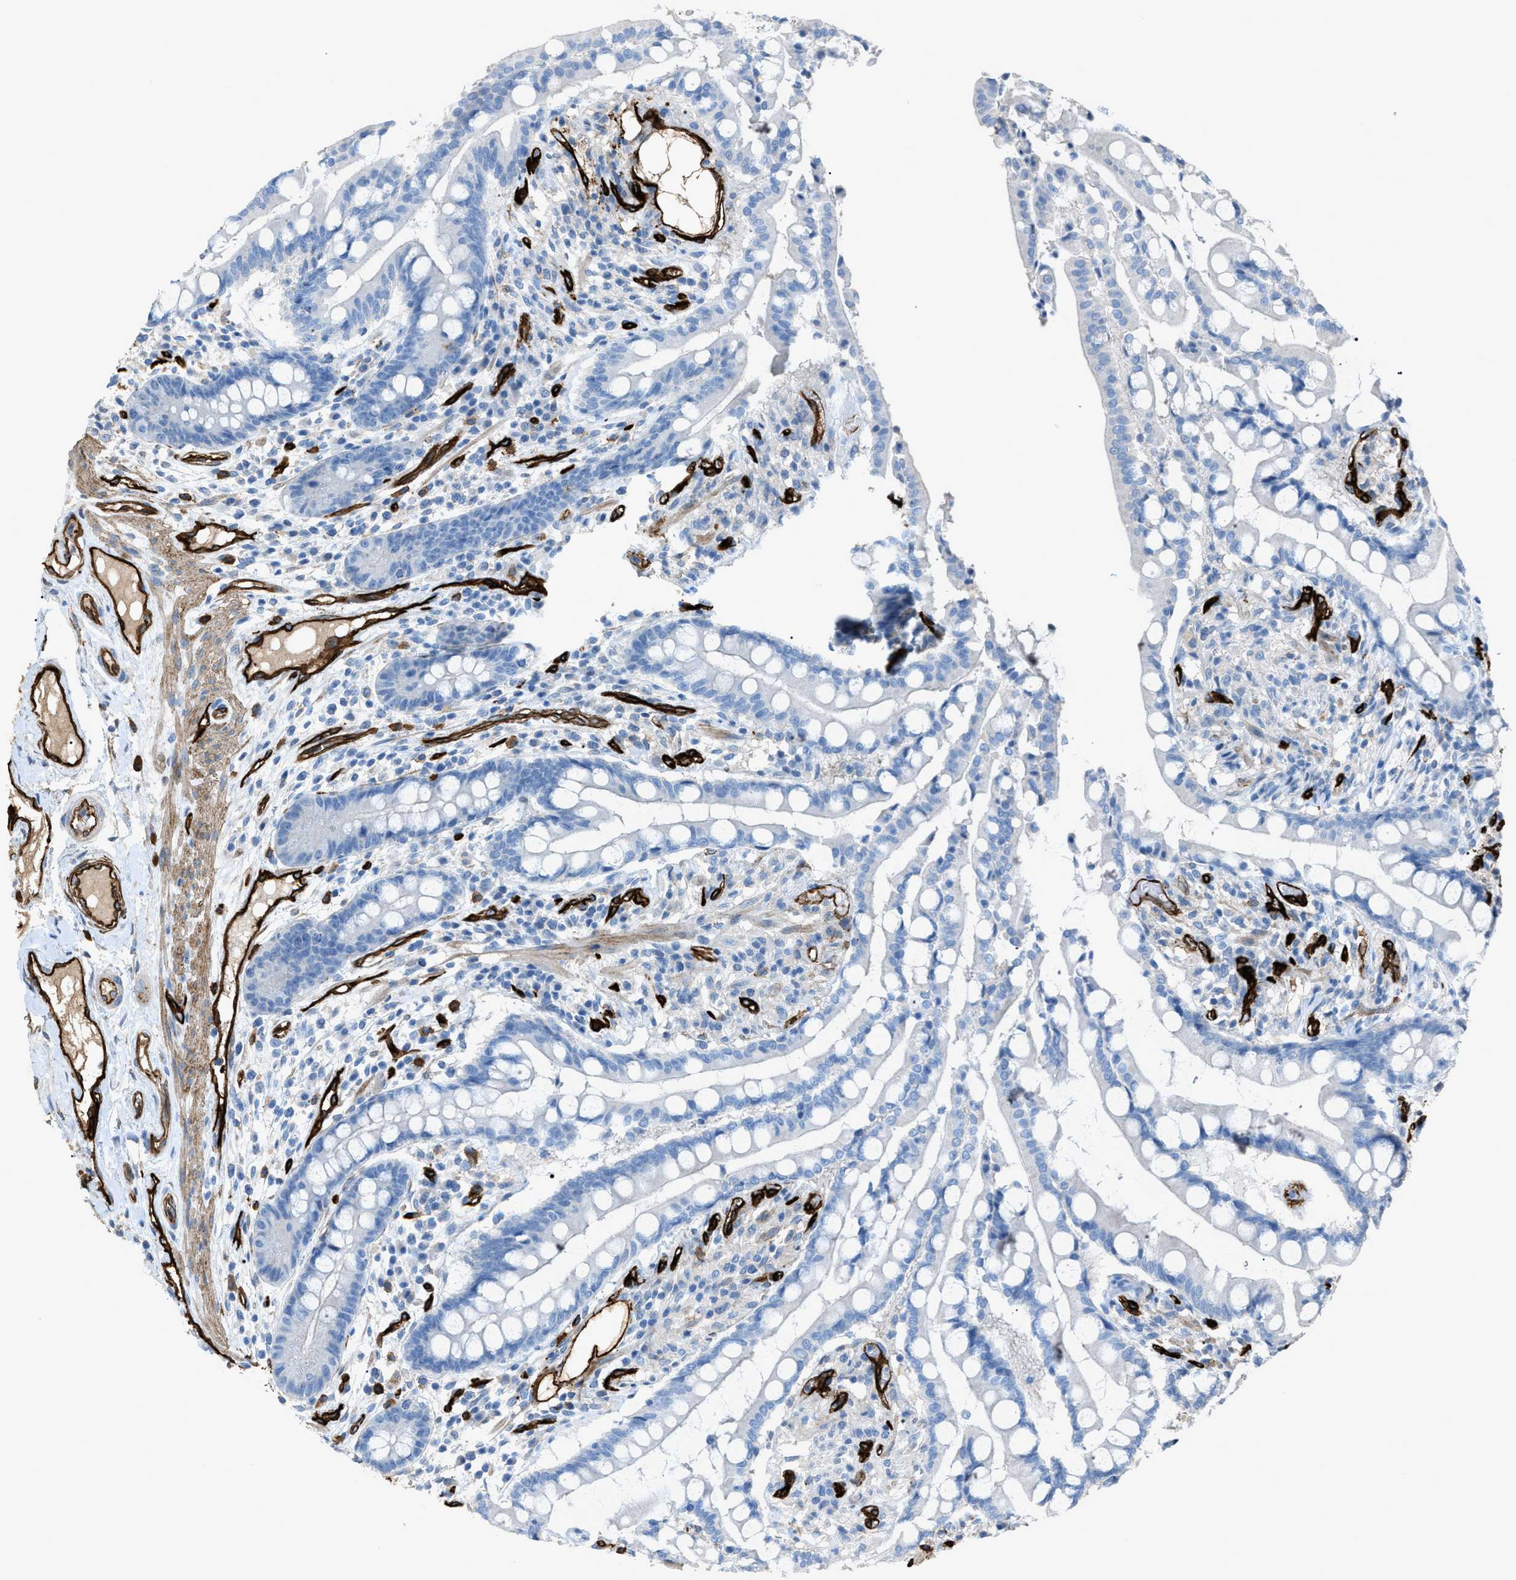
{"staining": {"intensity": "strong", "quantity": ">75%", "location": "cytoplasmic/membranous"}, "tissue": "colon", "cell_type": "Endothelial cells", "image_type": "normal", "snomed": [{"axis": "morphology", "description": "Normal tissue, NOS"}, {"axis": "topography", "description": "Colon"}], "caption": "Strong cytoplasmic/membranous expression for a protein is seen in about >75% of endothelial cells of benign colon using IHC.", "gene": "SLC22A15", "patient": {"sex": "male", "age": 73}}